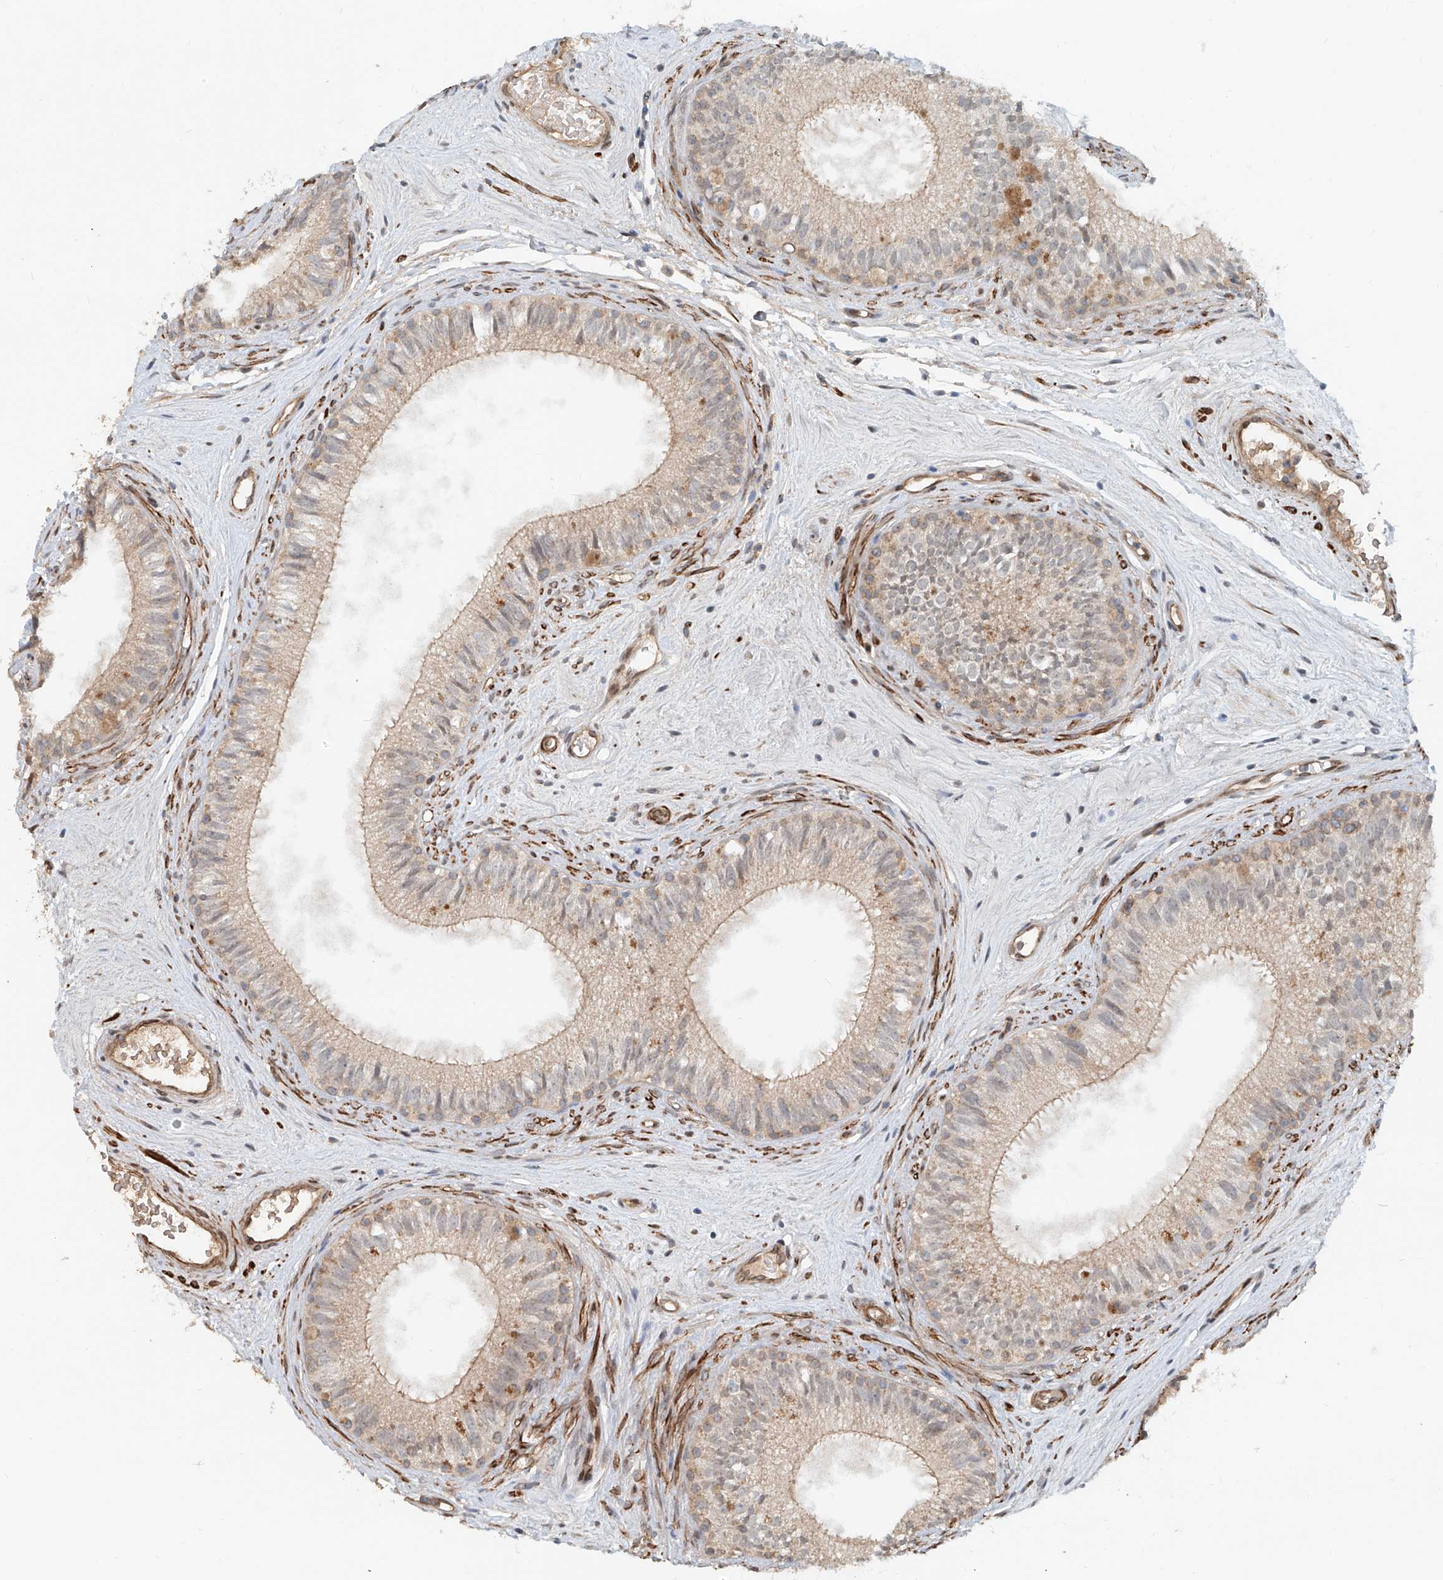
{"staining": {"intensity": "moderate", "quantity": "25%-75%", "location": "cytoplasmic/membranous"}, "tissue": "epididymis", "cell_type": "Glandular cells", "image_type": "normal", "snomed": [{"axis": "morphology", "description": "Normal tissue, NOS"}, {"axis": "topography", "description": "Epididymis"}], "caption": "Protein staining of normal epididymis exhibits moderate cytoplasmic/membranous expression in about 25%-75% of glandular cells.", "gene": "SASH1", "patient": {"sex": "male", "age": 71}}